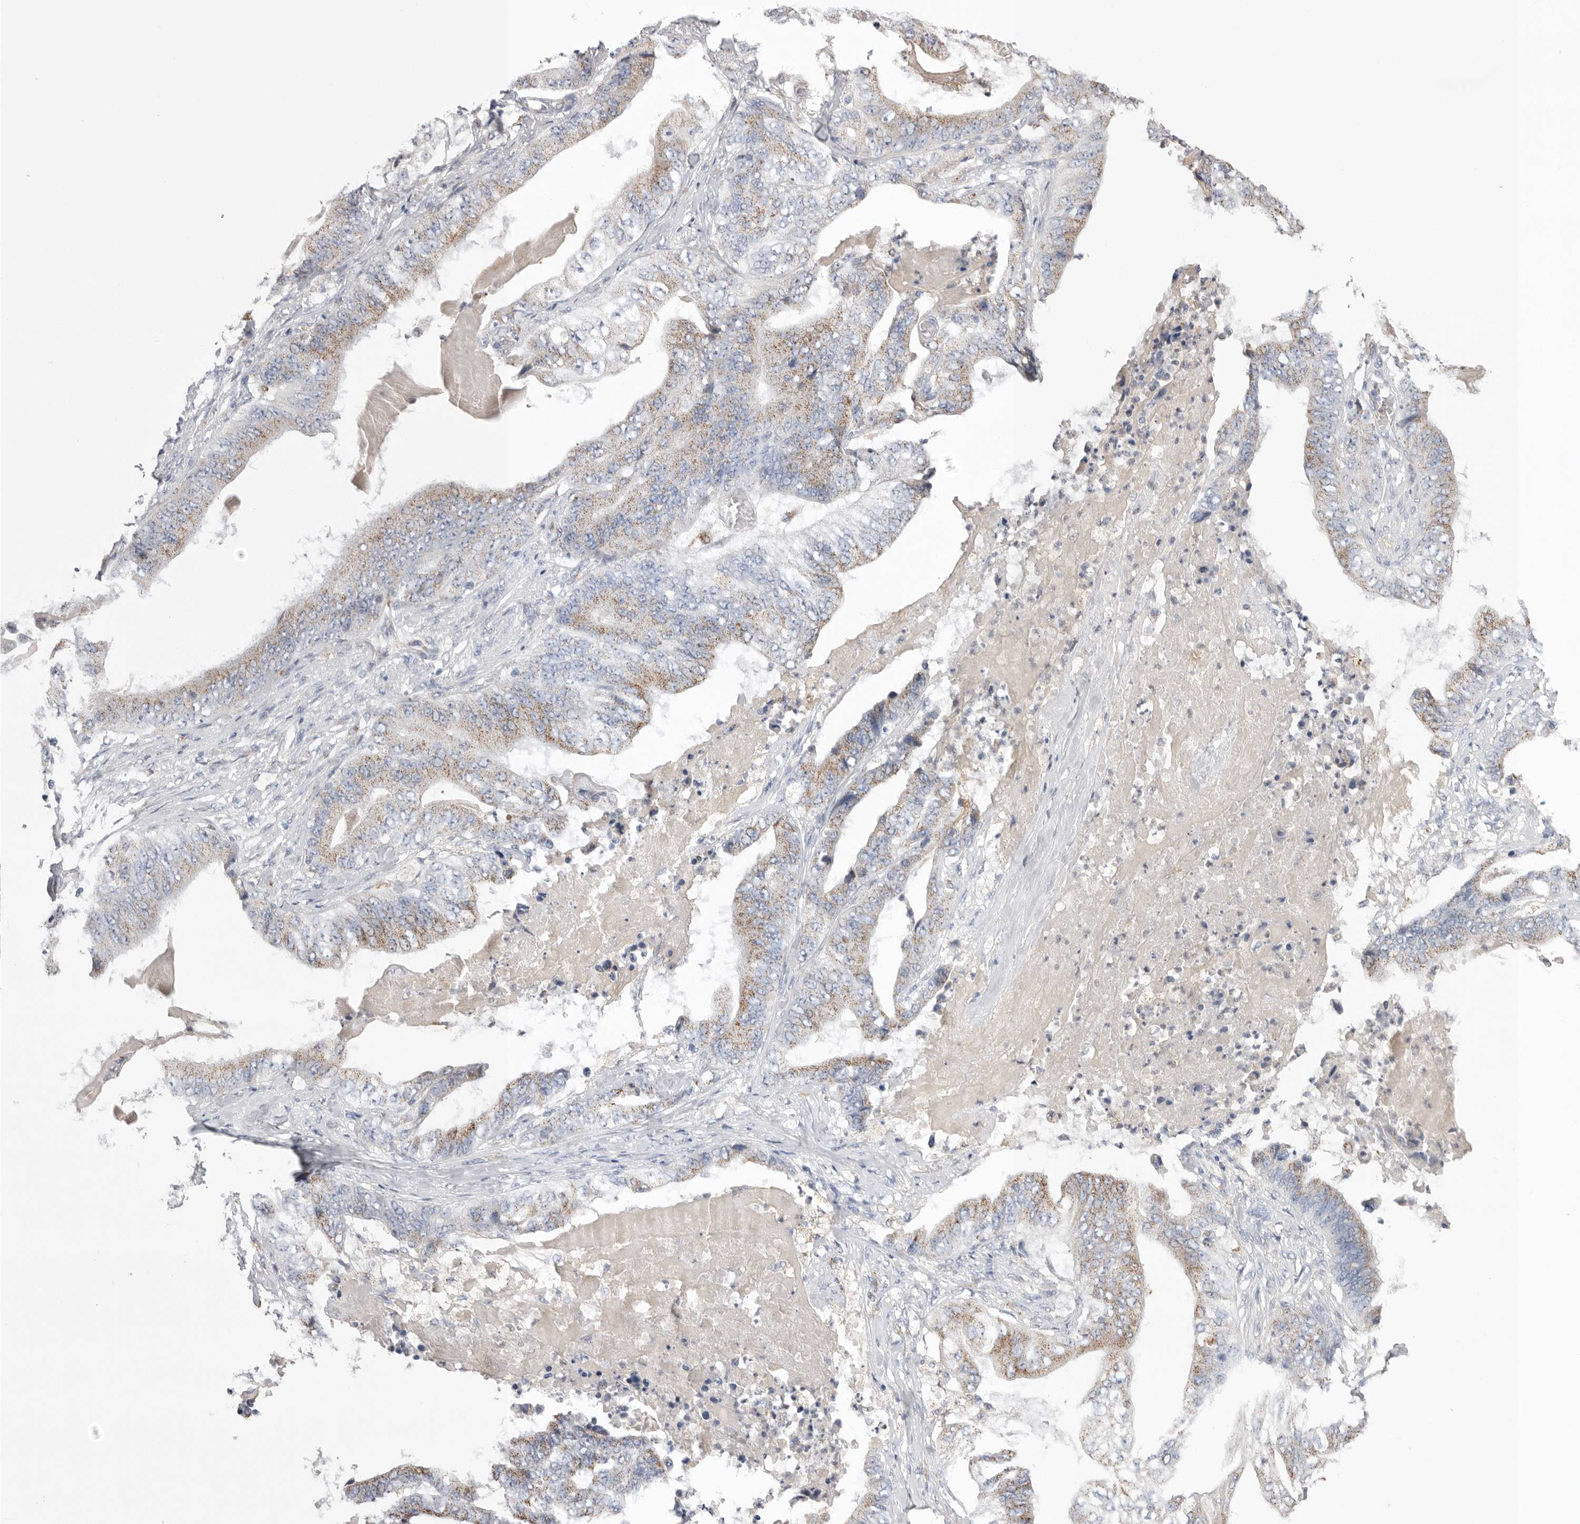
{"staining": {"intensity": "weak", "quantity": "25%-75%", "location": "cytoplasmic/membranous"}, "tissue": "stomach cancer", "cell_type": "Tumor cells", "image_type": "cancer", "snomed": [{"axis": "morphology", "description": "Adenocarcinoma, NOS"}, {"axis": "topography", "description": "Stomach"}], "caption": "Immunohistochemical staining of stomach adenocarcinoma reveals low levels of weak cytoplasmic/membranous protein staining in about 25%-75% of tumor cells.", "gene": "CCDC126", "patient": {"sex": "female", "age": 73}}